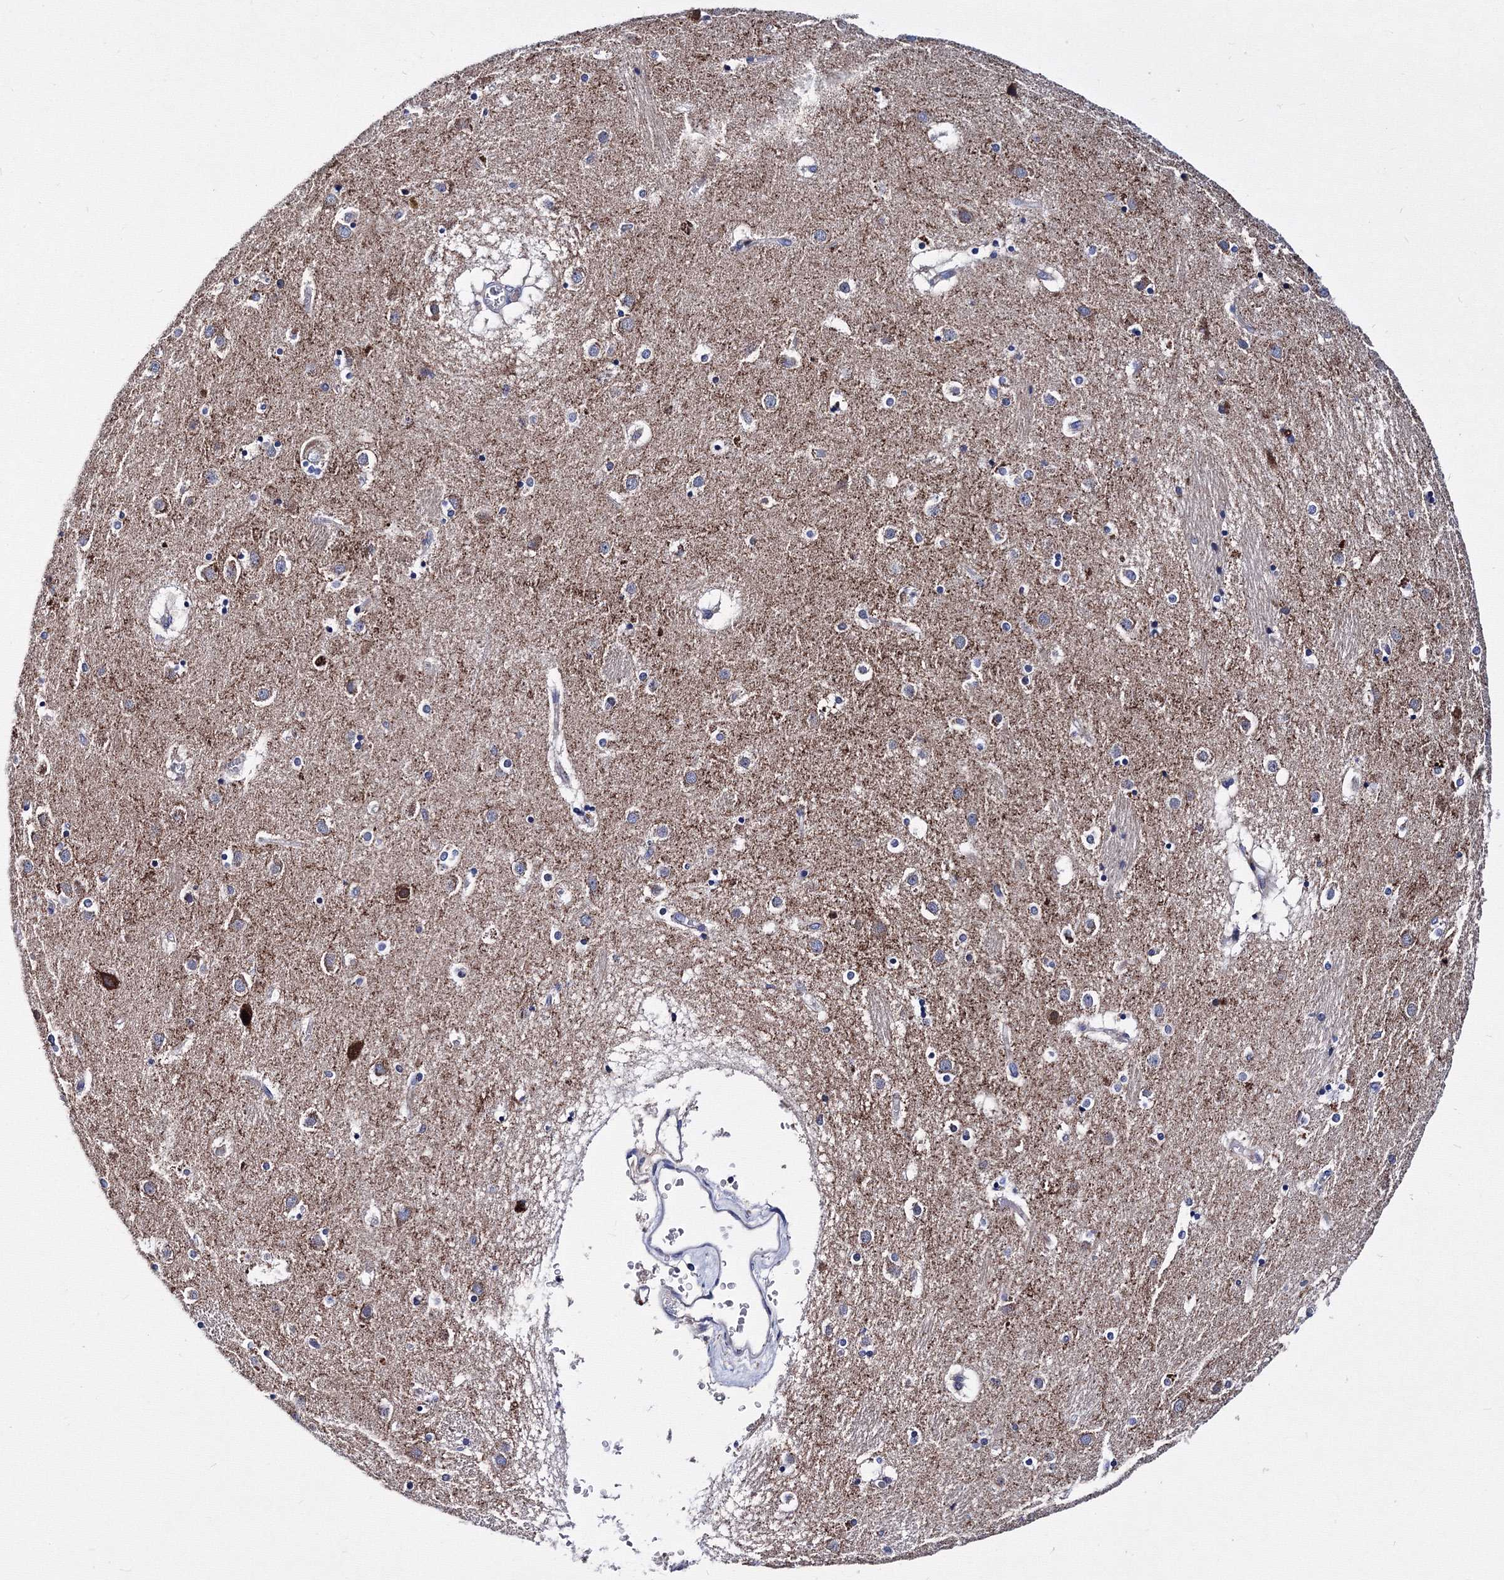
{"staining": {"intensity": "negative", "quantity": "none", "location": "none"}, "tissue": "caudate", "cell_type": "Glial cells", "image_type": "normal", "snomed": [{"axis": "morphology", "description": "Normal tissue, NOS"}, {"axis": "topography", "description": "Lateral ventricle wall"}], "caption": "IHC photomicrograph of normal caudate: human caudate stained with DAB (3,3'-diaminobenzidine) reveals no significant protein staining in glial cells. (DAB (3,3'-diaminobenzidine) immunohistochemistry, high magnification).", "gene": "TRPM2", "patient": {"sex": "male", "age": 70}}